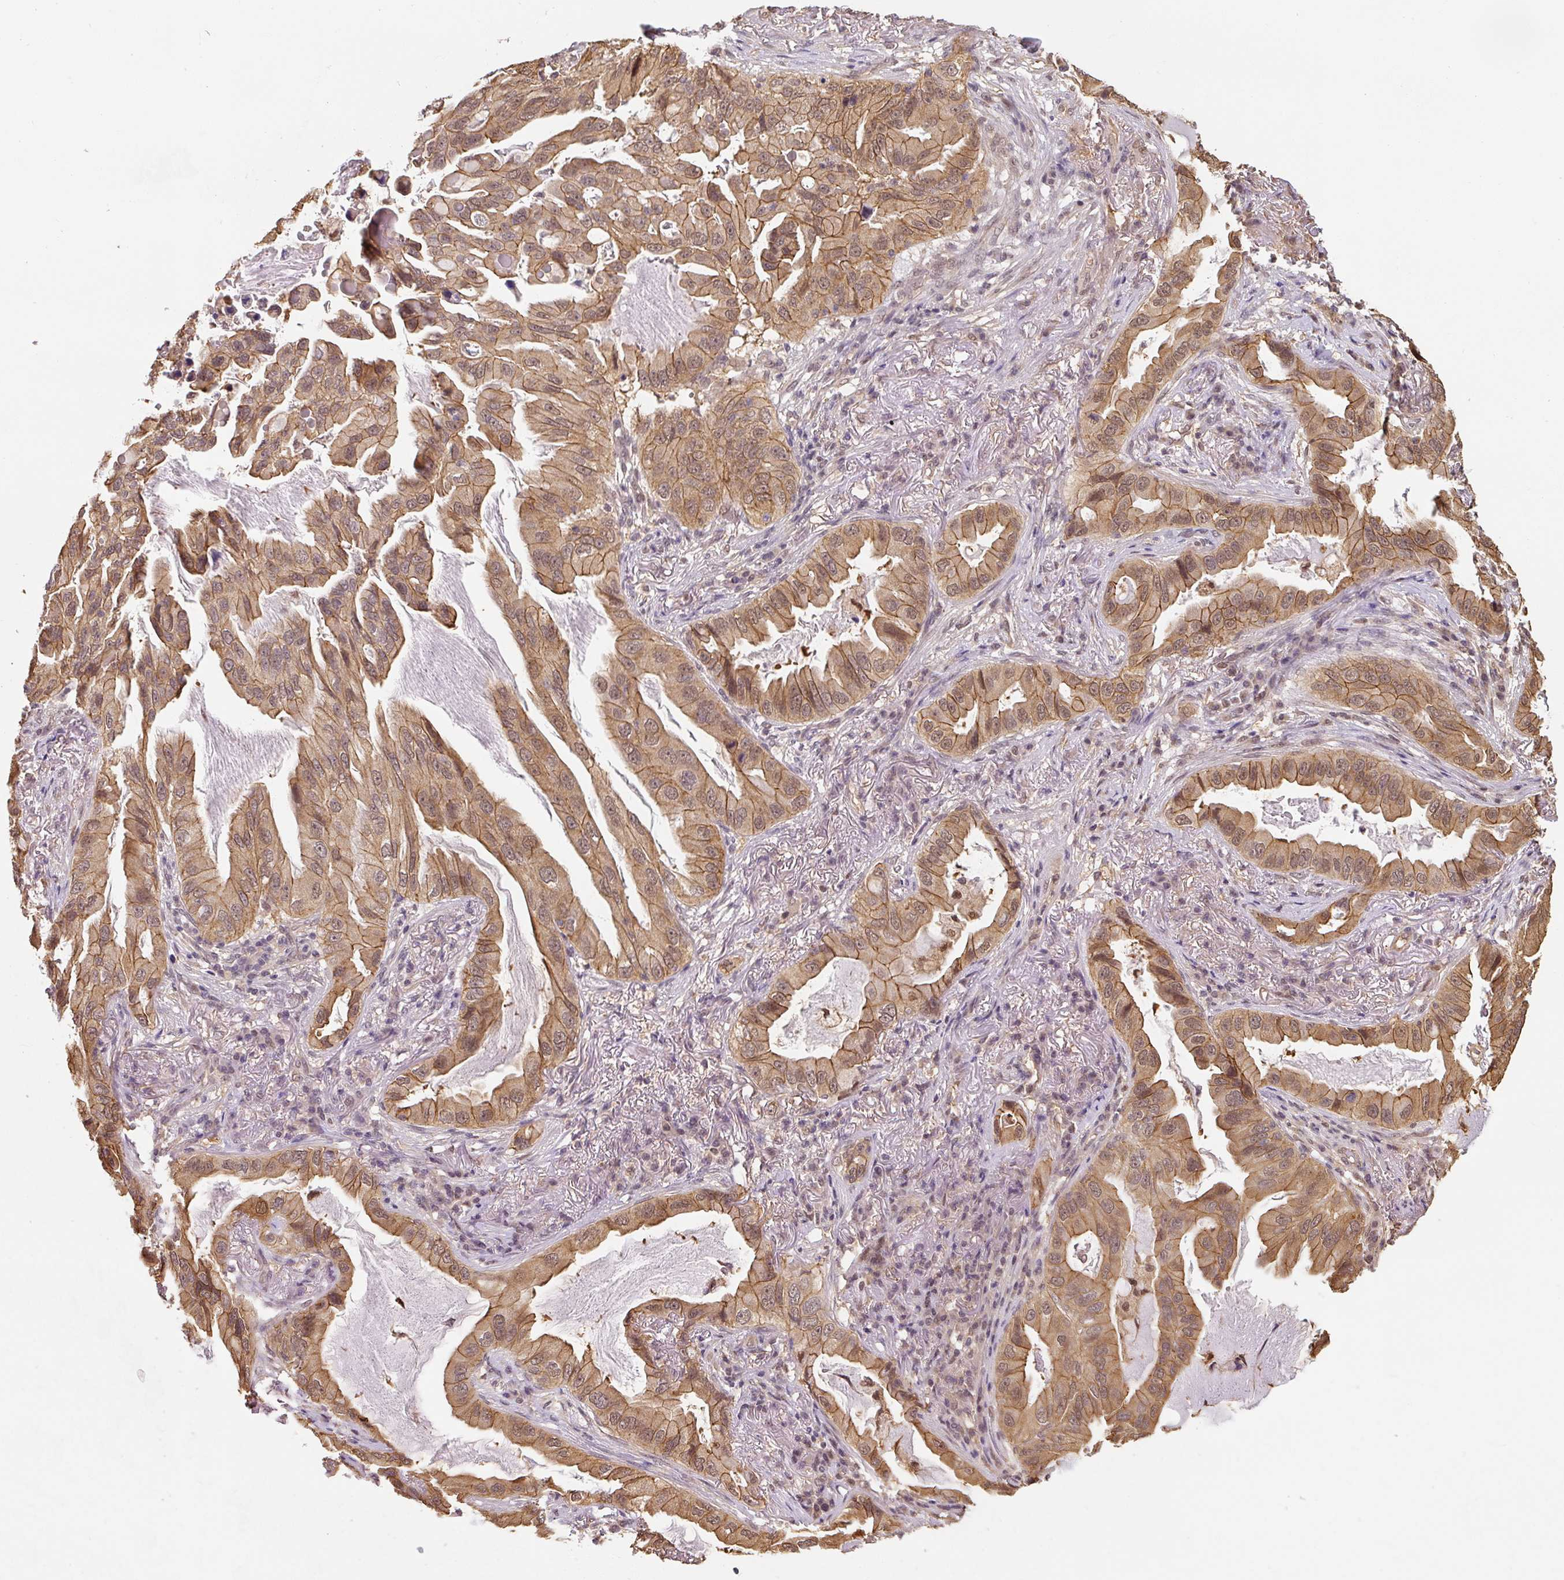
{"staining": {"intensity": "moderate", "quantity": ">75%", "location": "cytoplasmic/membranous,nuclear"}, "tissue": "lung cancer", "cell_type": "Tumor cells", "image_type": "cancer", "snomed": [{"axis": "morphology", "description": "Adenocarcinoma, NOS"}, {"axis": "topography", "description": "Lung"}], "caption": "Human lung cancer (adenocarcinoma) stained with a protein marker demonstrates moderate staining in tumor cells.", "gene": "ST13", "patient": {"sex": "female", "age": 69}}